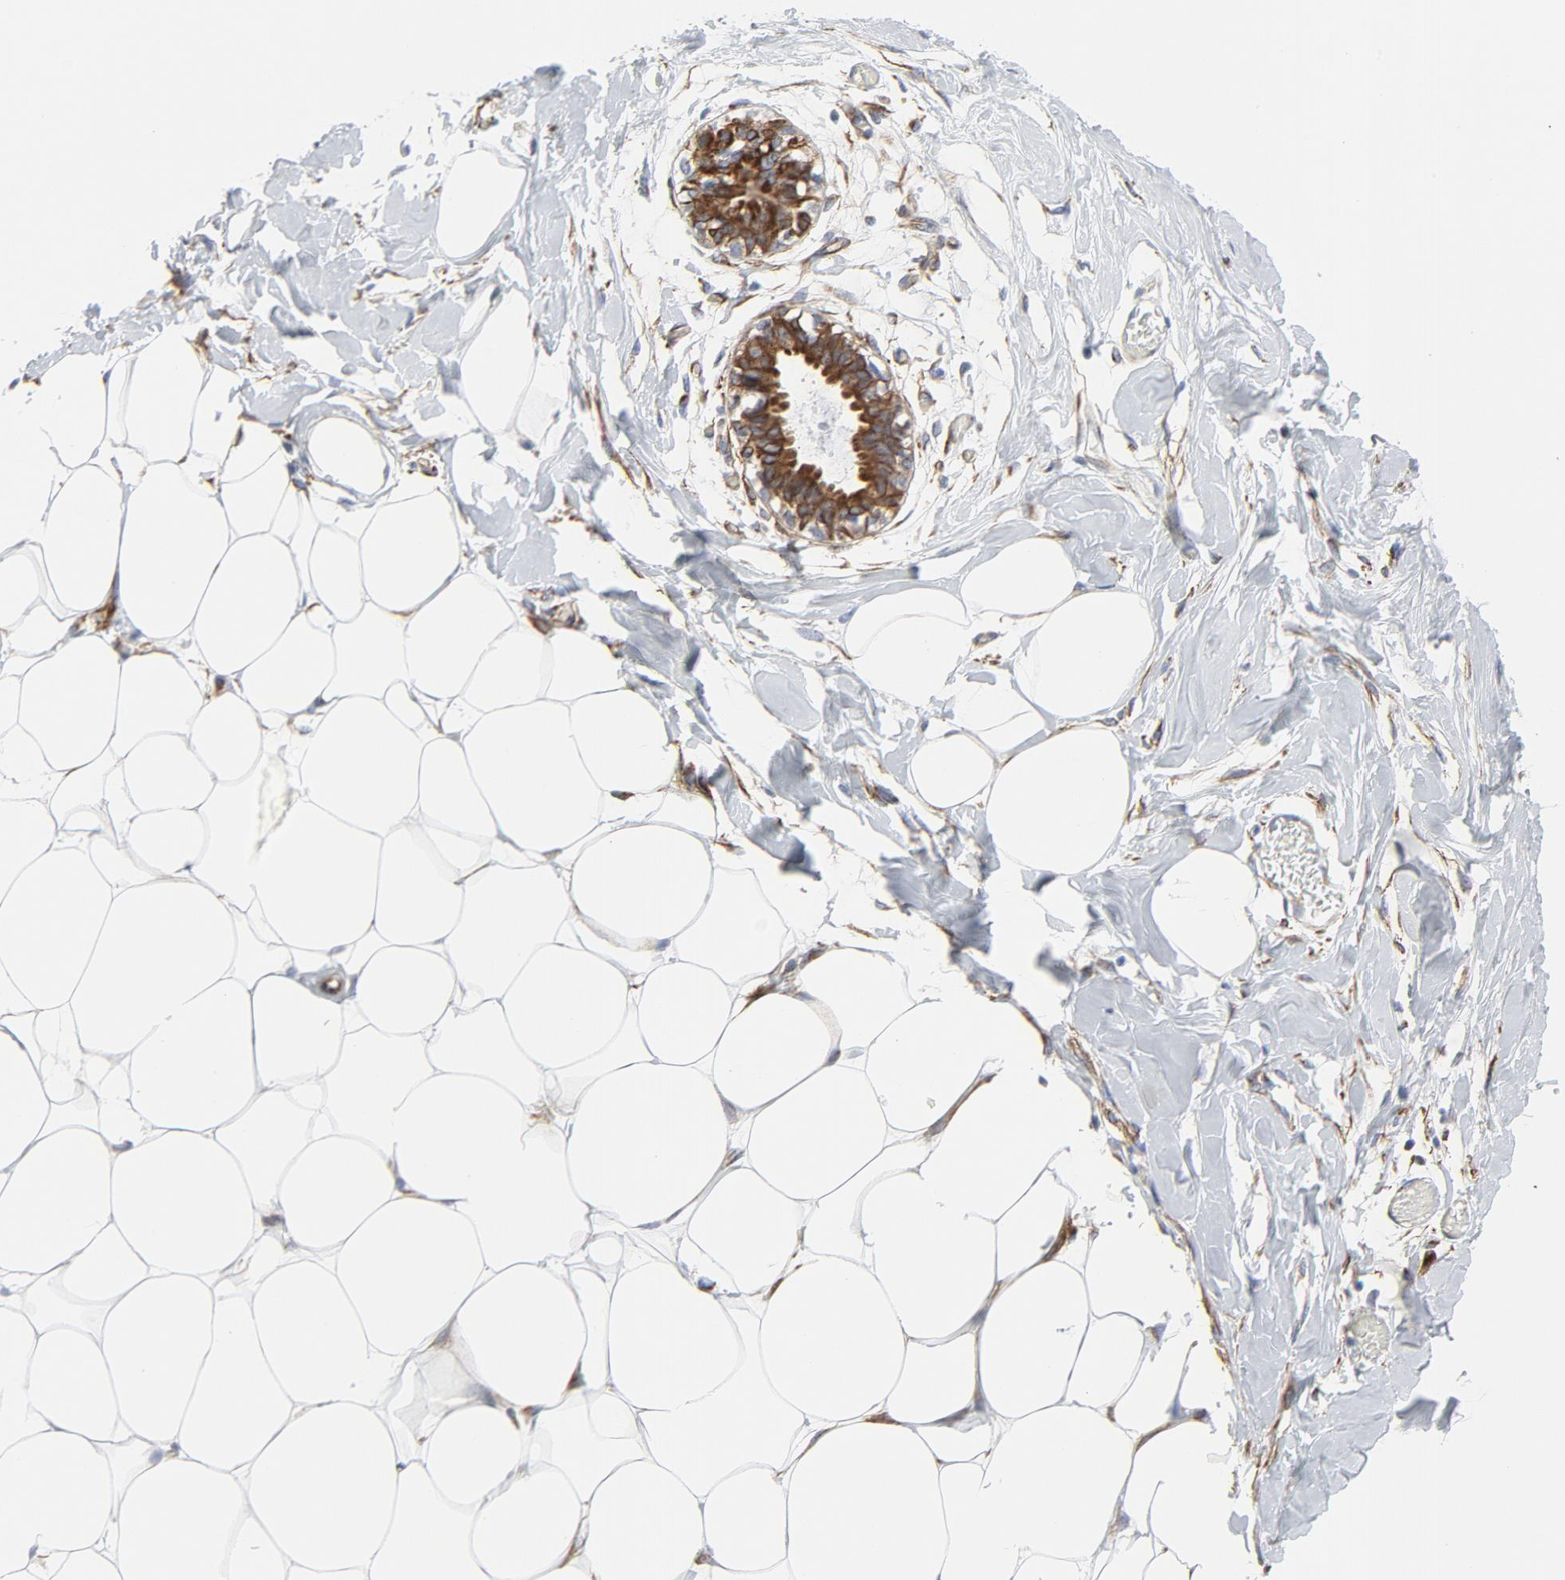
{"staining": {"intensity": "negative", "quantity": "none", "location": "none"}, "tissue": "breast", "cell_type": "Adipocytes", "image_type": "normal", "snomed": [{"axis": "morphology", "description": "Normal tissue, NOS"}, {"axis": "topography", "description": "Breast"}, {"axis": "topography", "description": "Adipose tissue"}], "caption": "Immunohistochemistry photomicrograph of benign breast: breast stained with DAB exhibits no significant protein expression in adipocytes. (Stains: DAB immunohistochemistry (IHC) with hematoxylin counter stain, Microscopy: brightfield microscopy at high magnification).", "gene": "TUBB1", "patient": {"sex": "female", "age": 25}}